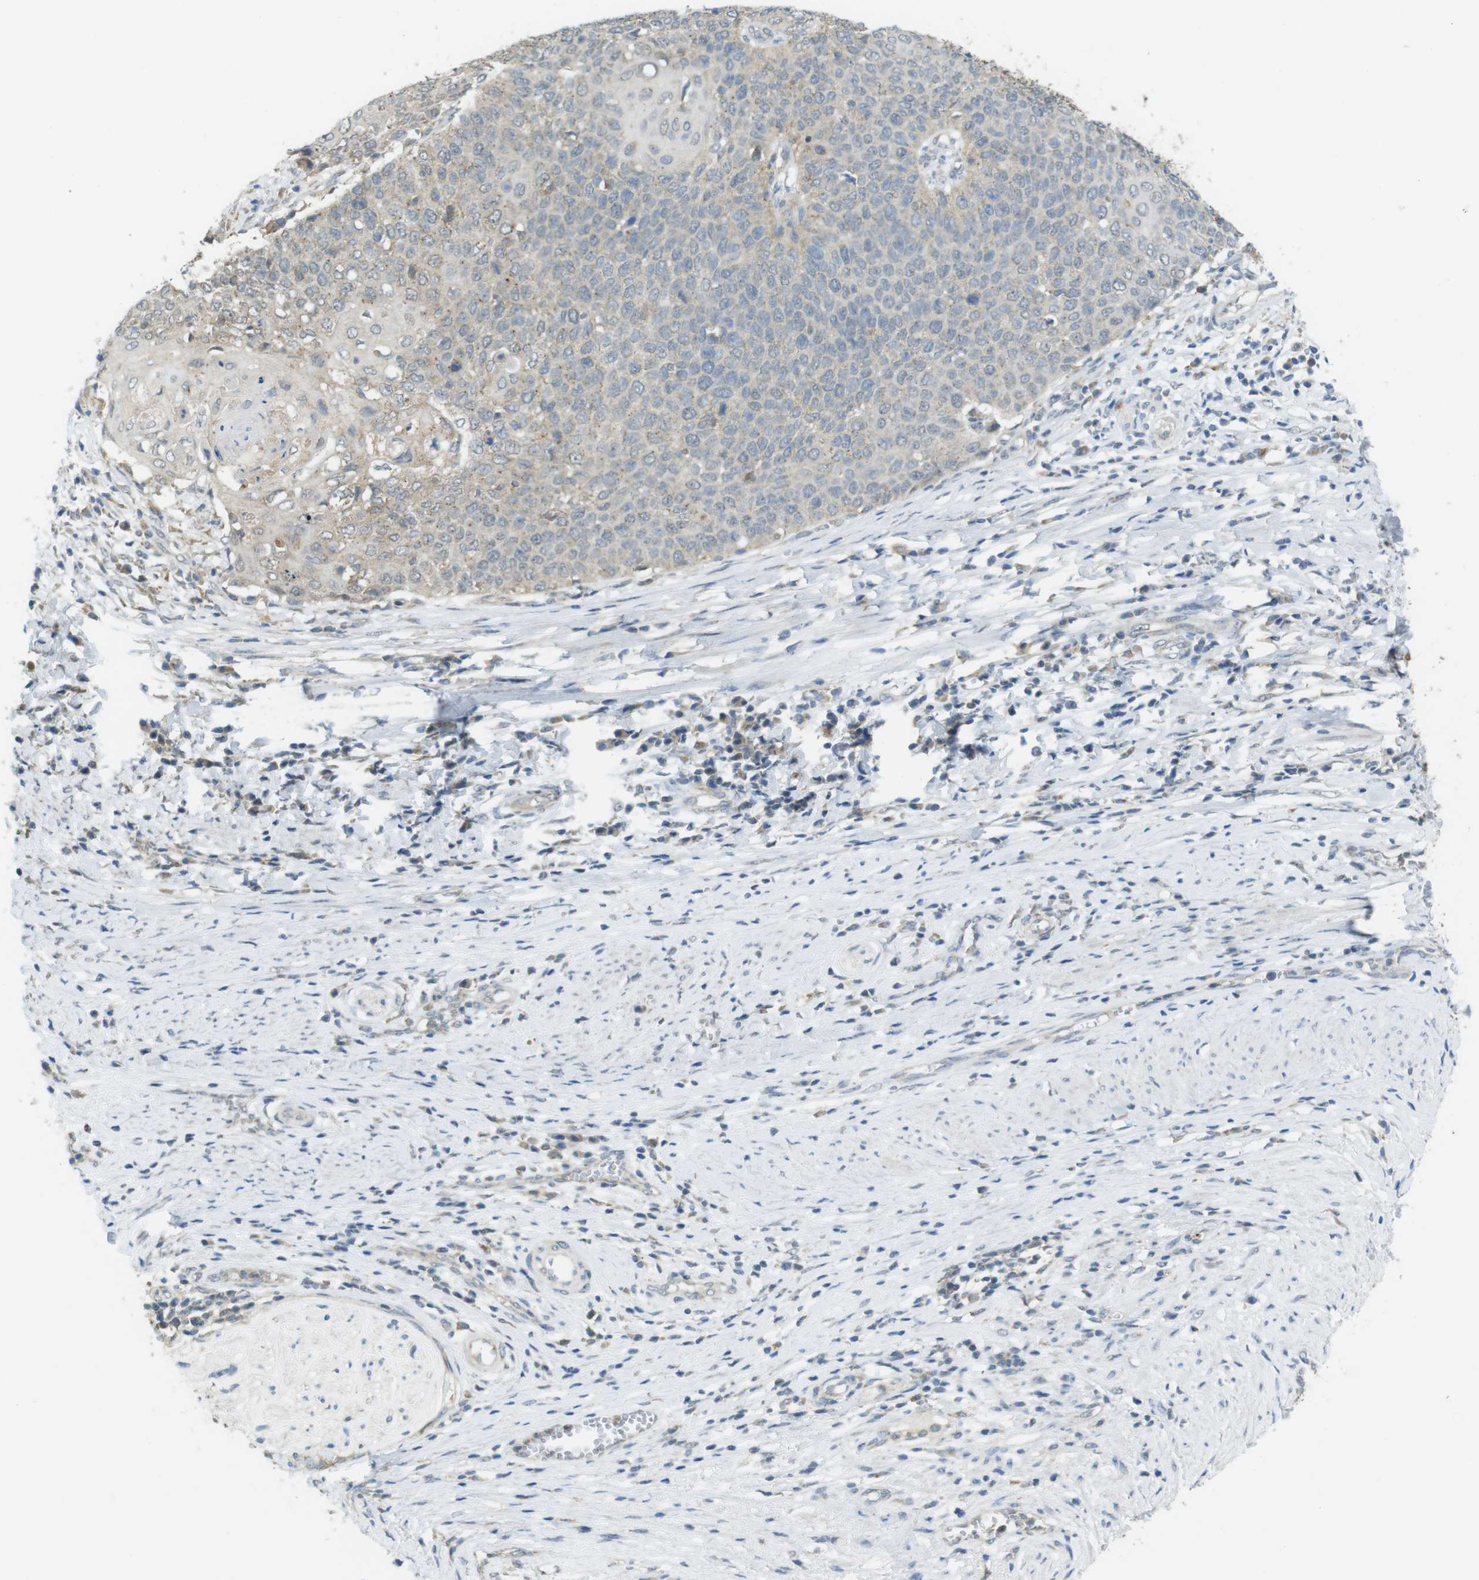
{"staining": {"intensity": "weak", "quantity": "<25%", "location": "cytoplasmic/membranous"}, "tissue": "cervical cancer", "cell_type": "Tumor cells", "image_type": "cancer", "snomed": [{"axis": "morphology", "description": "Squamous cell carcinoma, NOS"}, {"axis": "topography", "description": "Cervix"}], "caption": "The photomicrograph exhibits no staining of tumor cells in cervical squamous cell carcinoma.", "gene": "BRI3BP", "patient": {"sex": "female", "age": 39}}